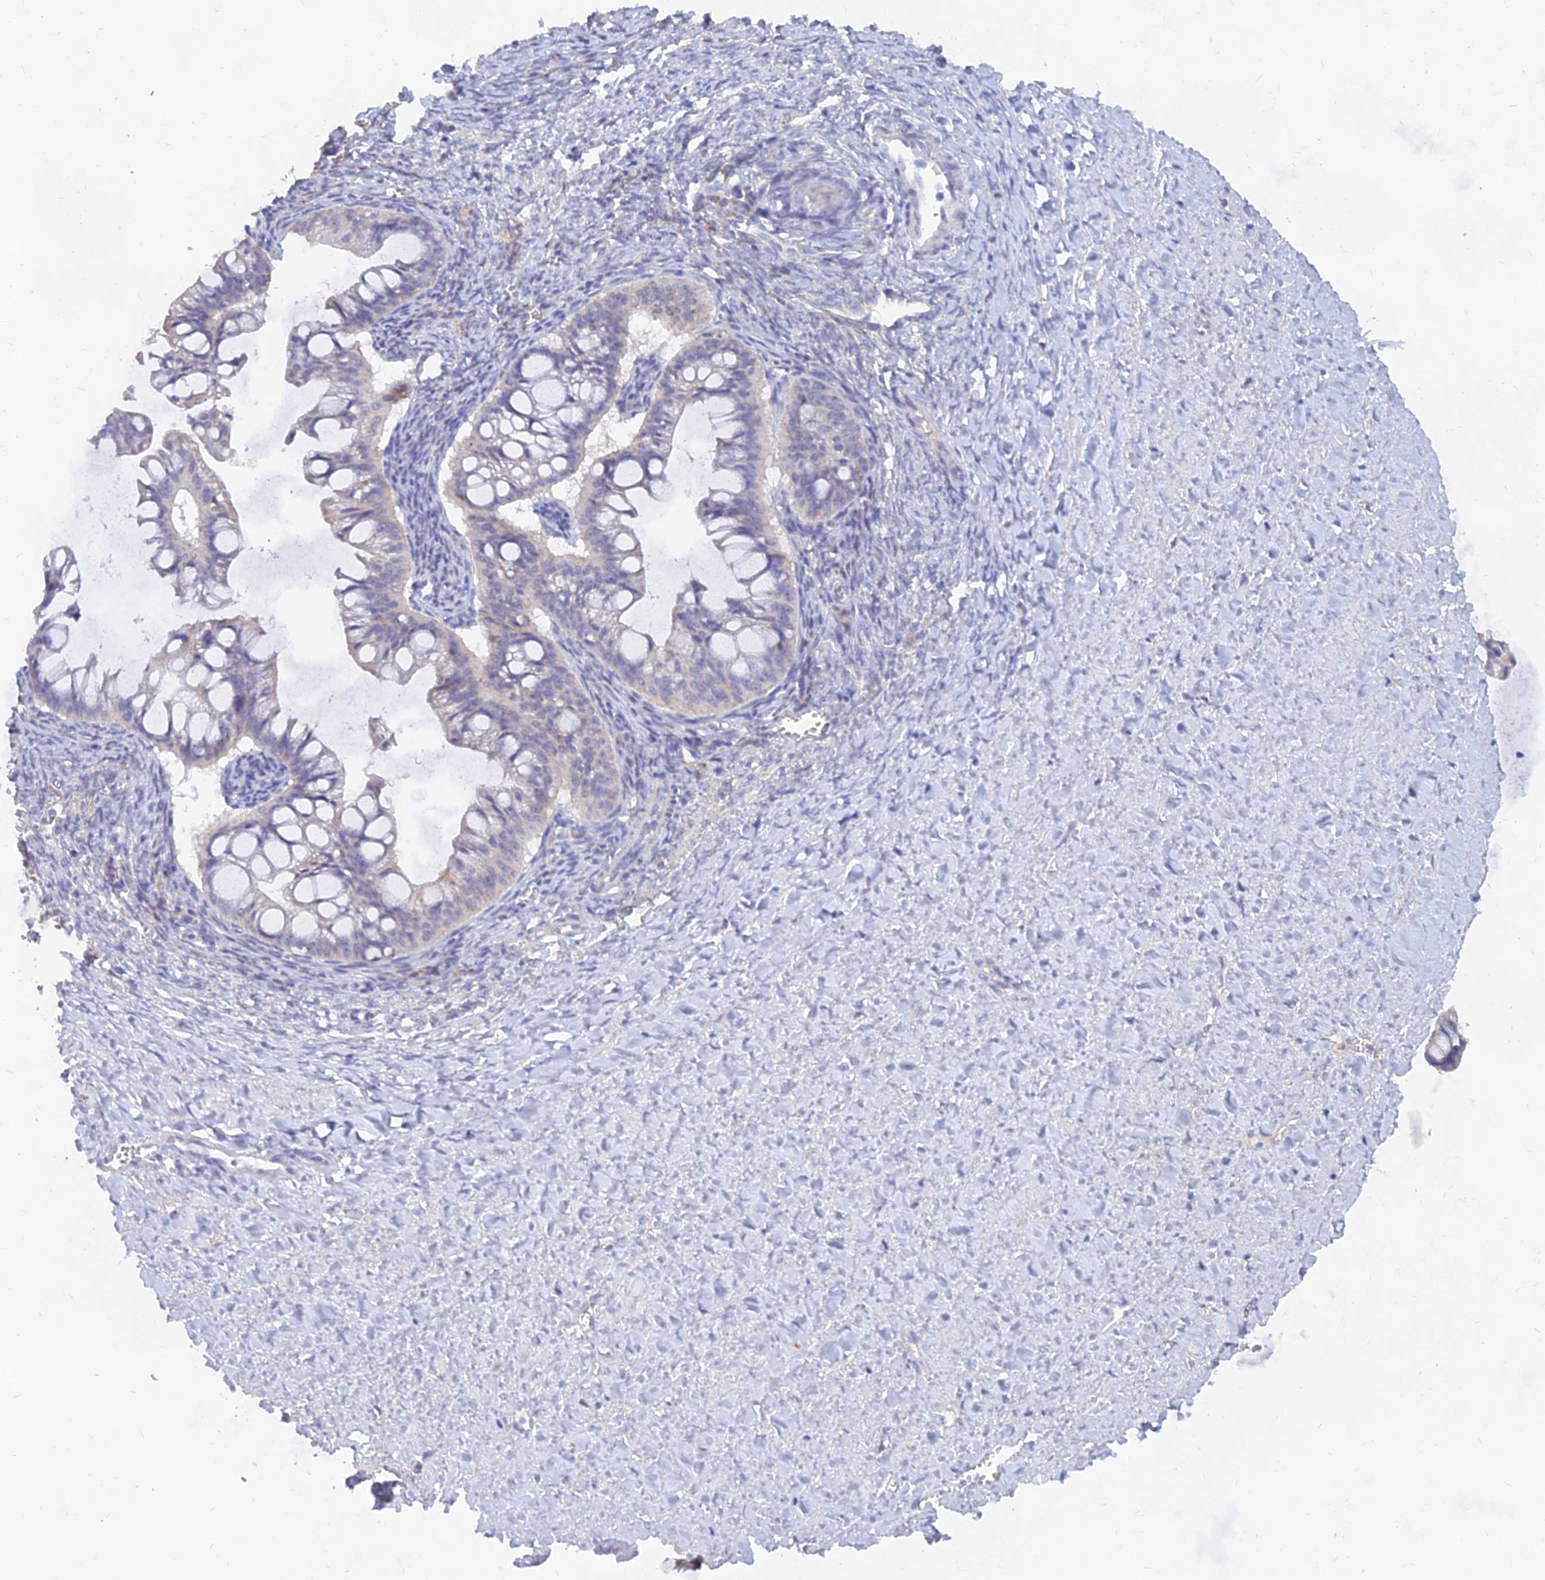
{"staining": {"intensity": "negative", "quantity": "none", "location": "none"}, "tissue": "ovarian cancer", "cell_type": "Tumor cells", "image_type": "cancer", "snomed": [{"axis": "morphology", "description": "Cystadenocarcinoma, mucinous, NOS"}, {"axis": "topography", "description": "Ovary"}], "caption": "Human ovarian cancer (mucinous cystadenocarcinoma) stained for a protein using immunohistochemistry shows no staining in tumor cells.", "gene": "LRIF1", "patient": {"sex": "female", "age": 73}}